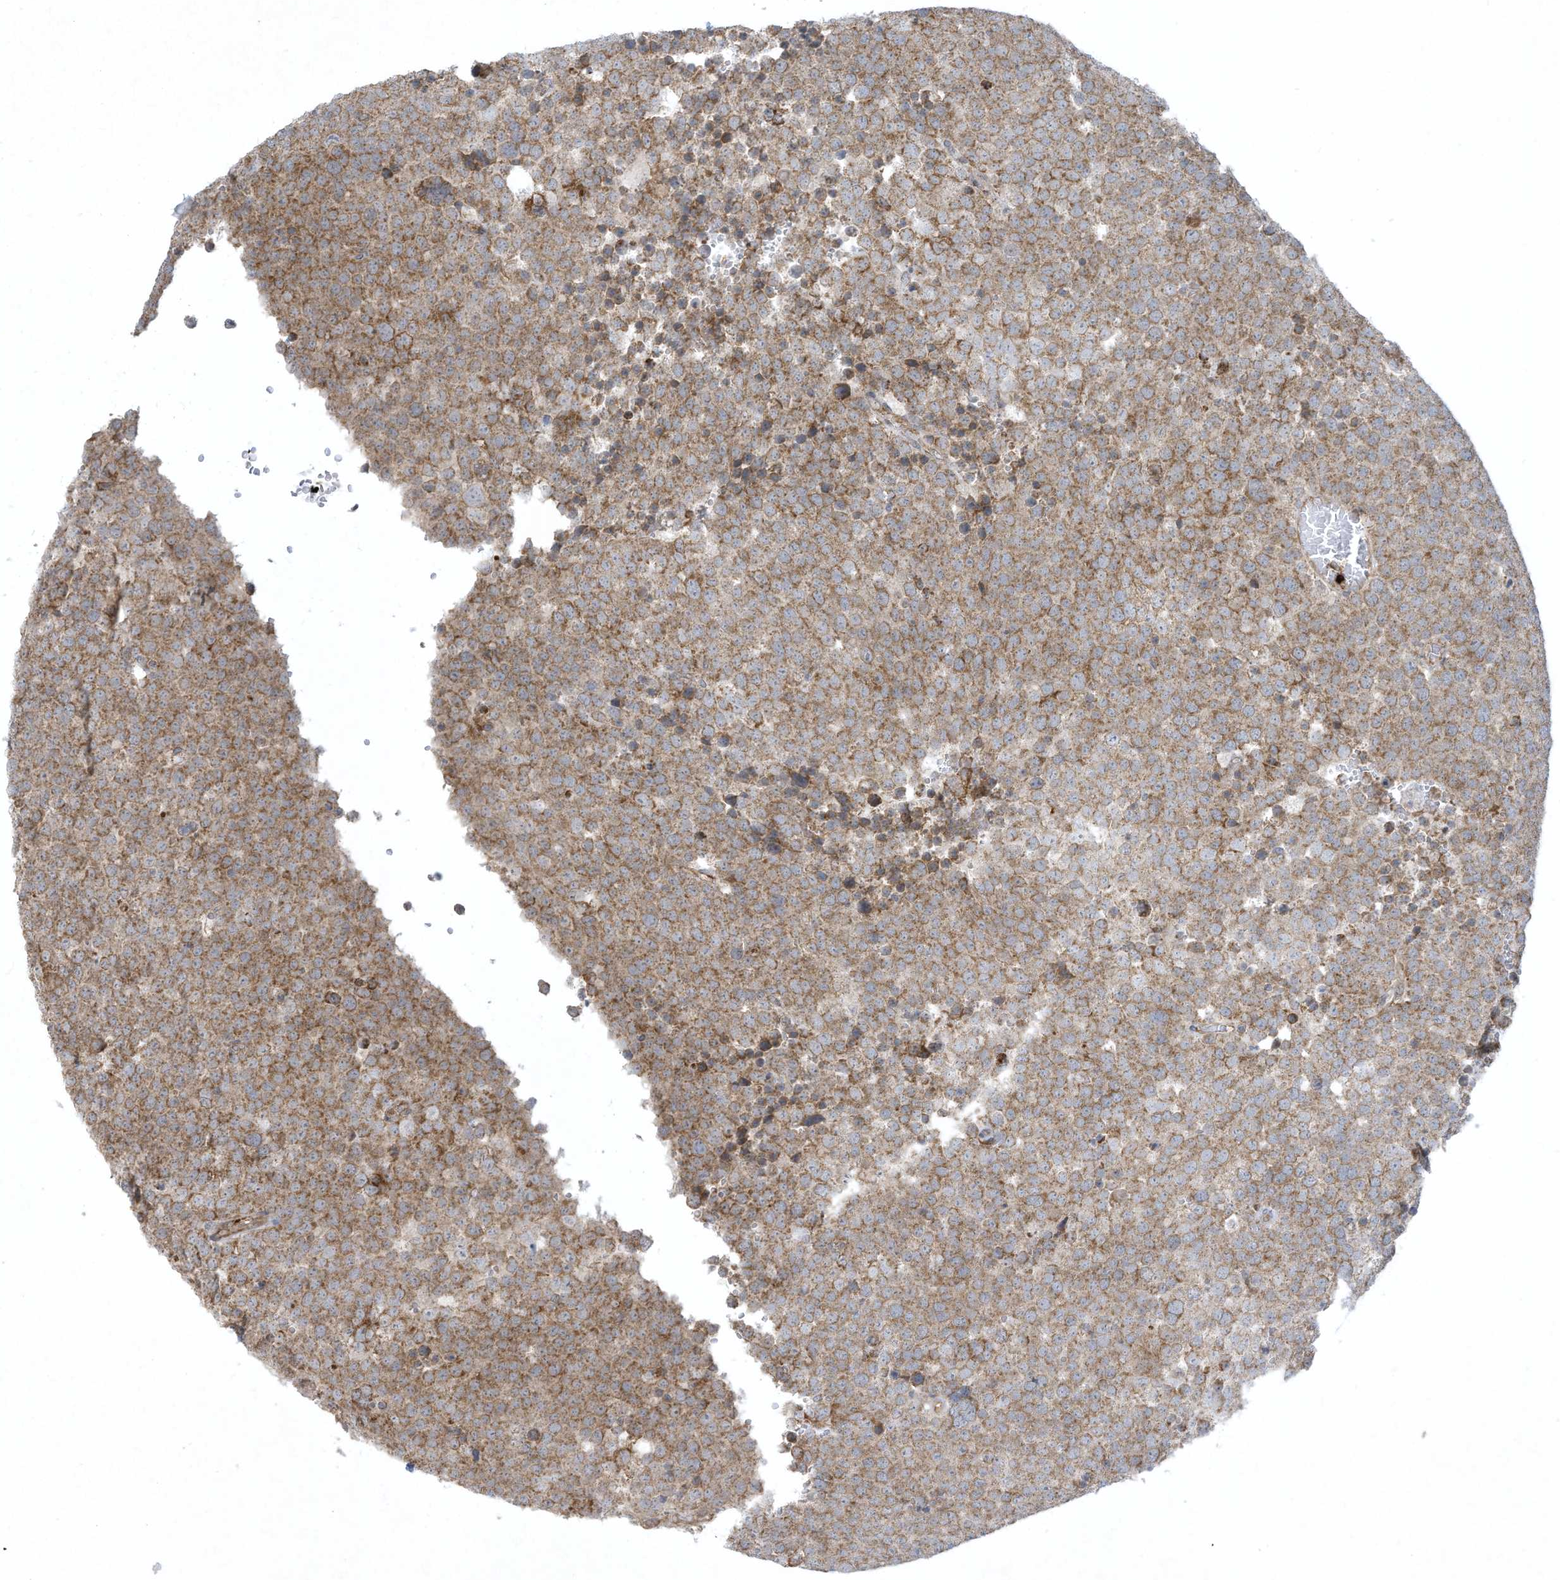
{"staining": {"intensity": "moderate", "quantity": ">75%", "location": "cytoplasmic/membranous"}, "tissue": "testis cancer", "cell_type": "Tumor cells", "image_type": "cancer", "snomed": [{"axis": "morphology", "description": "Seminoma, NOS"}, {"axis": "topography", "description": "Testis"}], "caption": "Moderate cytoplasmic/membranous protein positivity is appreciated in about >75% of tumor cells in testis seminoma.", "gene": "CHRNA4", "patient": {"sex": "male", "age": 71}}